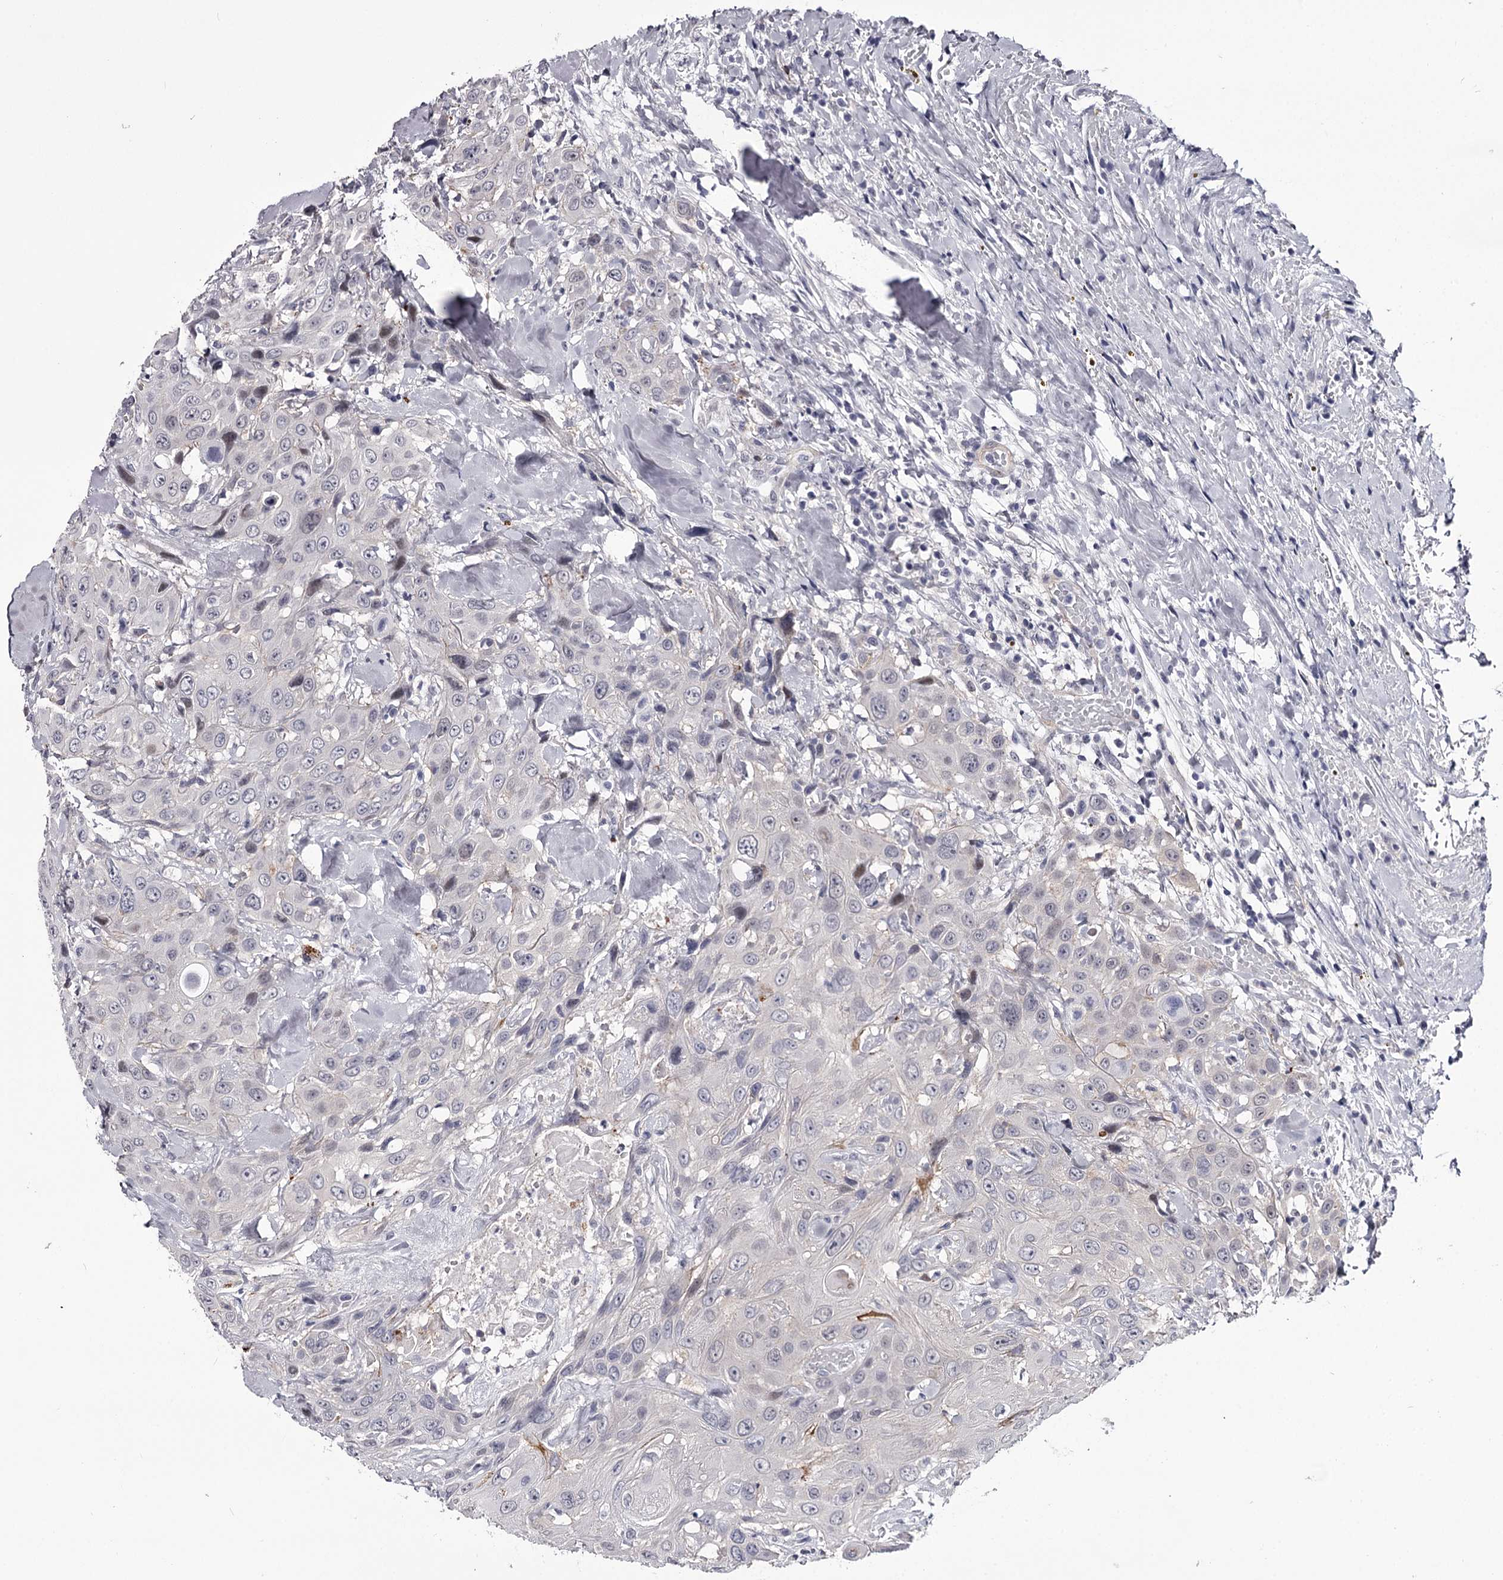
{"staining": {"intensity": "negative", "quantity": "none", "location": "none"}, "tissue": "head and neck cancer", "cell_type": "Tumor cells", "image_type": "cancer", "snomed": [{"axis": "morphology", "description": "Squamous cell carcinoma, NOS"}, {"axis": "topography", "description": "Head-Neck"}], "caption": "Immunohistochemical staining of head and neck cancer displays no significant expression in tumor cells.", "gene": "OVOL2", "patient": {"sex": "male", "age": 81}}